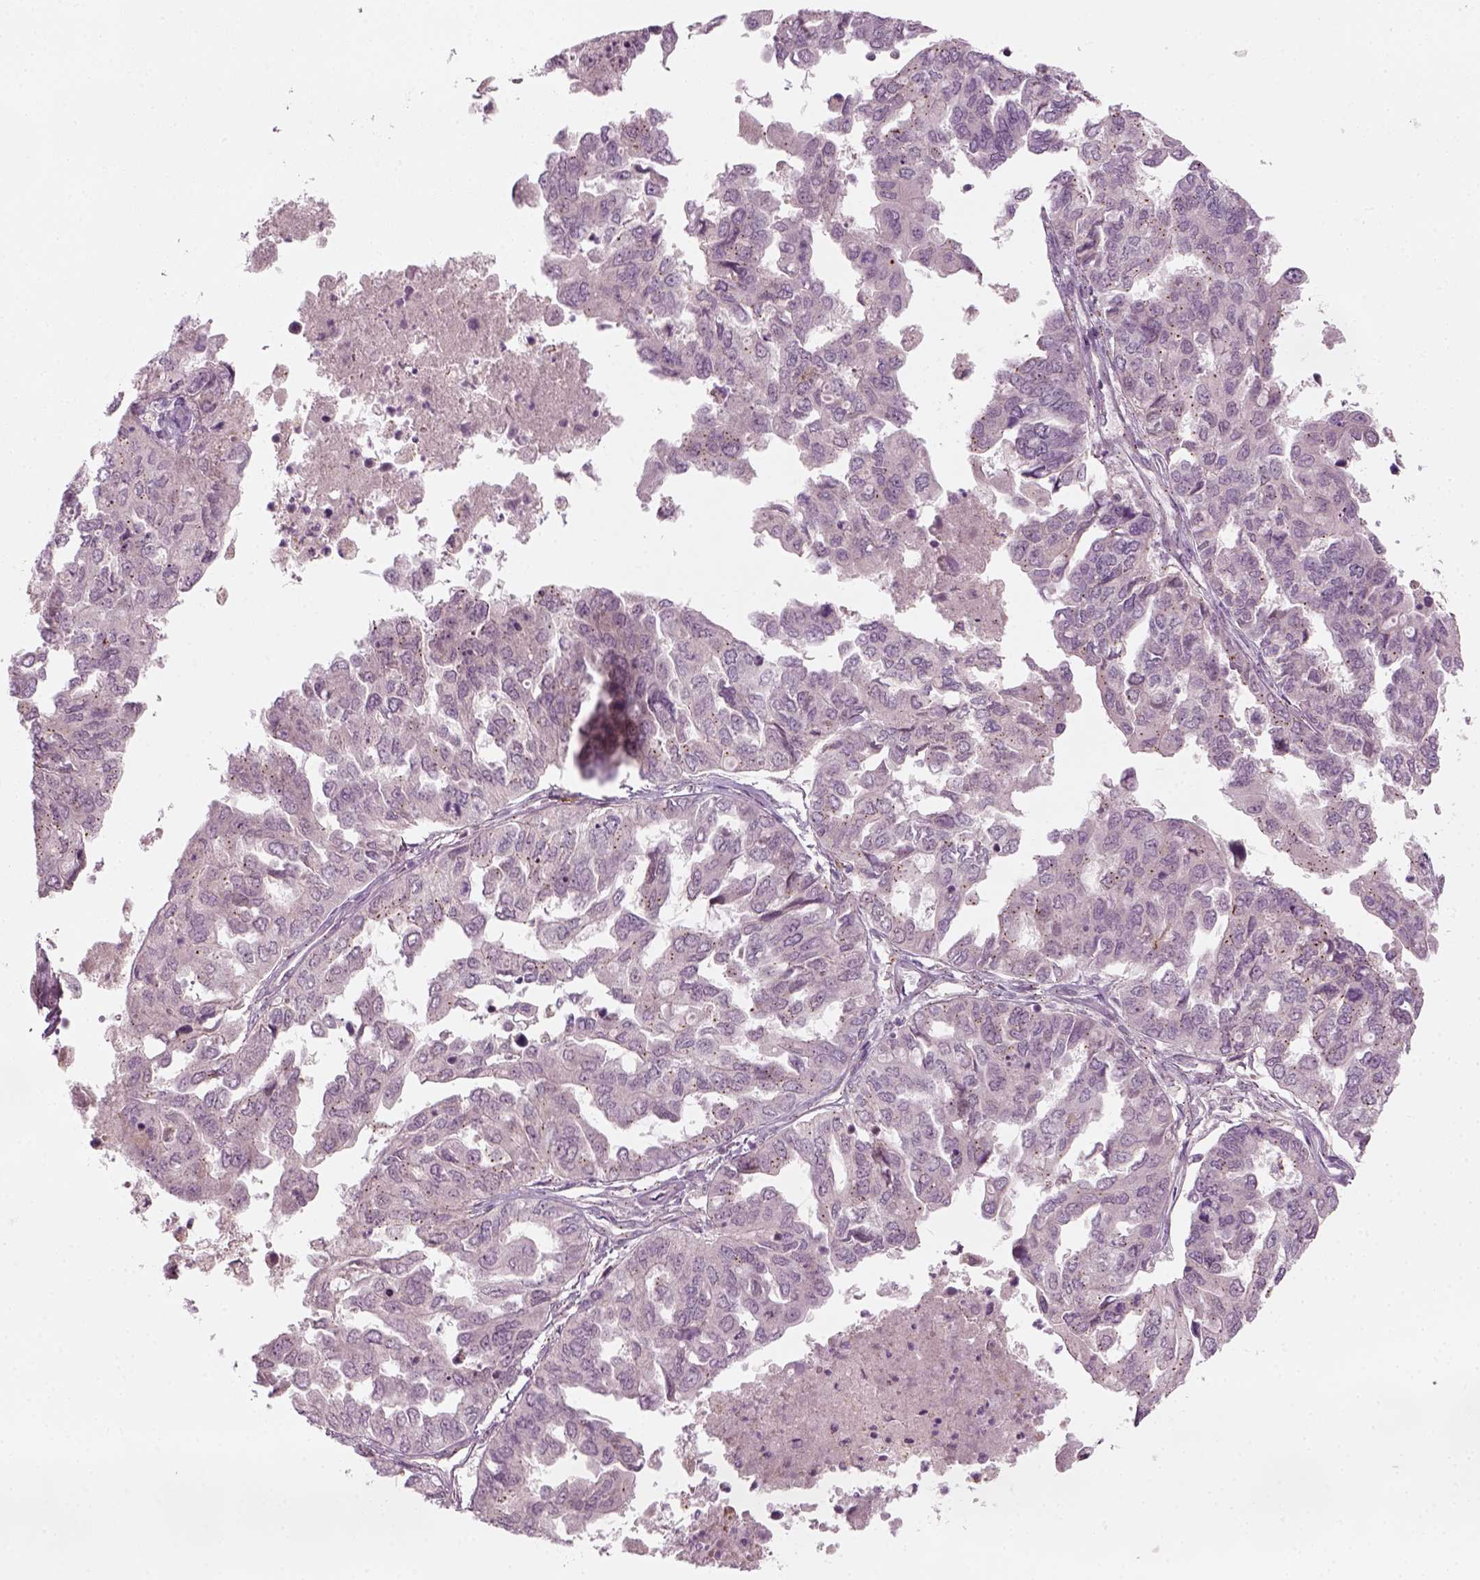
{"staining": {"intensity": "negative", "quantity": "none", "location": "none"}, "tissue": "ovarian cancer", "cell_type": "Tumor cells", "image_type": "cancer", "snomed": [{"axis": "morphology", "description": "Cystadenocarcinoma, serous, NOS"}, {"axis": "topography", "description": "Ovary"}], "caption": "IHC image of human ovarian cancer stained for a protein (brown), which reveals no positivity in tumor cells.", "gene": "MLIP", "patient": {"sex": "female", "age": 53}}